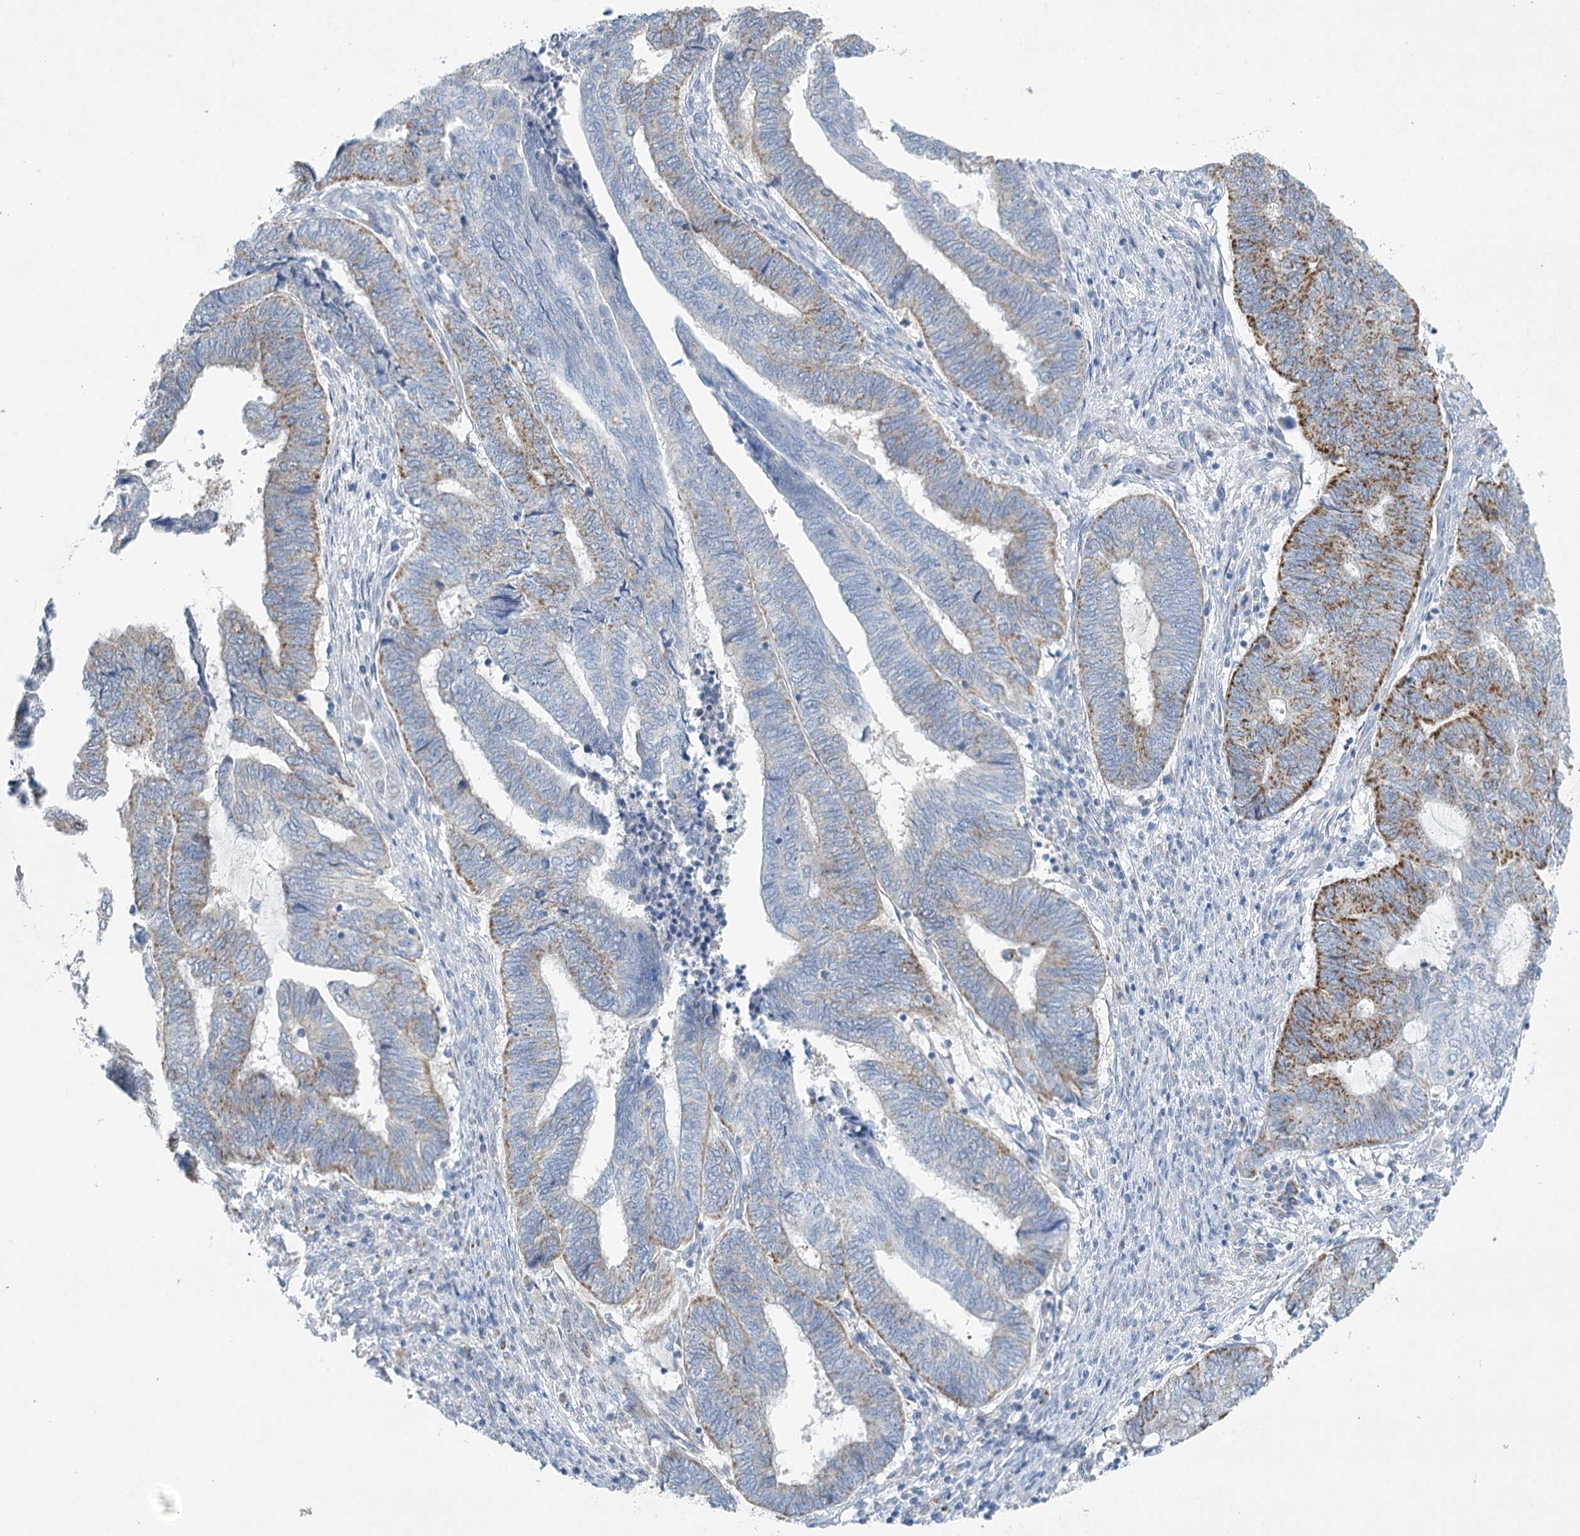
{"staining": {"intensity": "strong", "quantity": "25%-75%", "location": "cytoplasmic/membranous"}, "tissue": "endometrial cancer", "cell_type": "Tumor cells", "image_type": "cancer", "snomed": [{"axis": "morphology", "description": "Adenocarcinoma, NOS"}, {"axis": "topography", "description": "Uterus"}, {"axis": "topography", "description": "Endometrium"}], "caption": "Brown immunohistochemical staining in human endometrial cancer shows strong cytoplasmic/membranous expression in approximately 25%-75% of tumor cells.", "gene": "DHTKD1", "patient": {"sex": "female", "age": 70}}